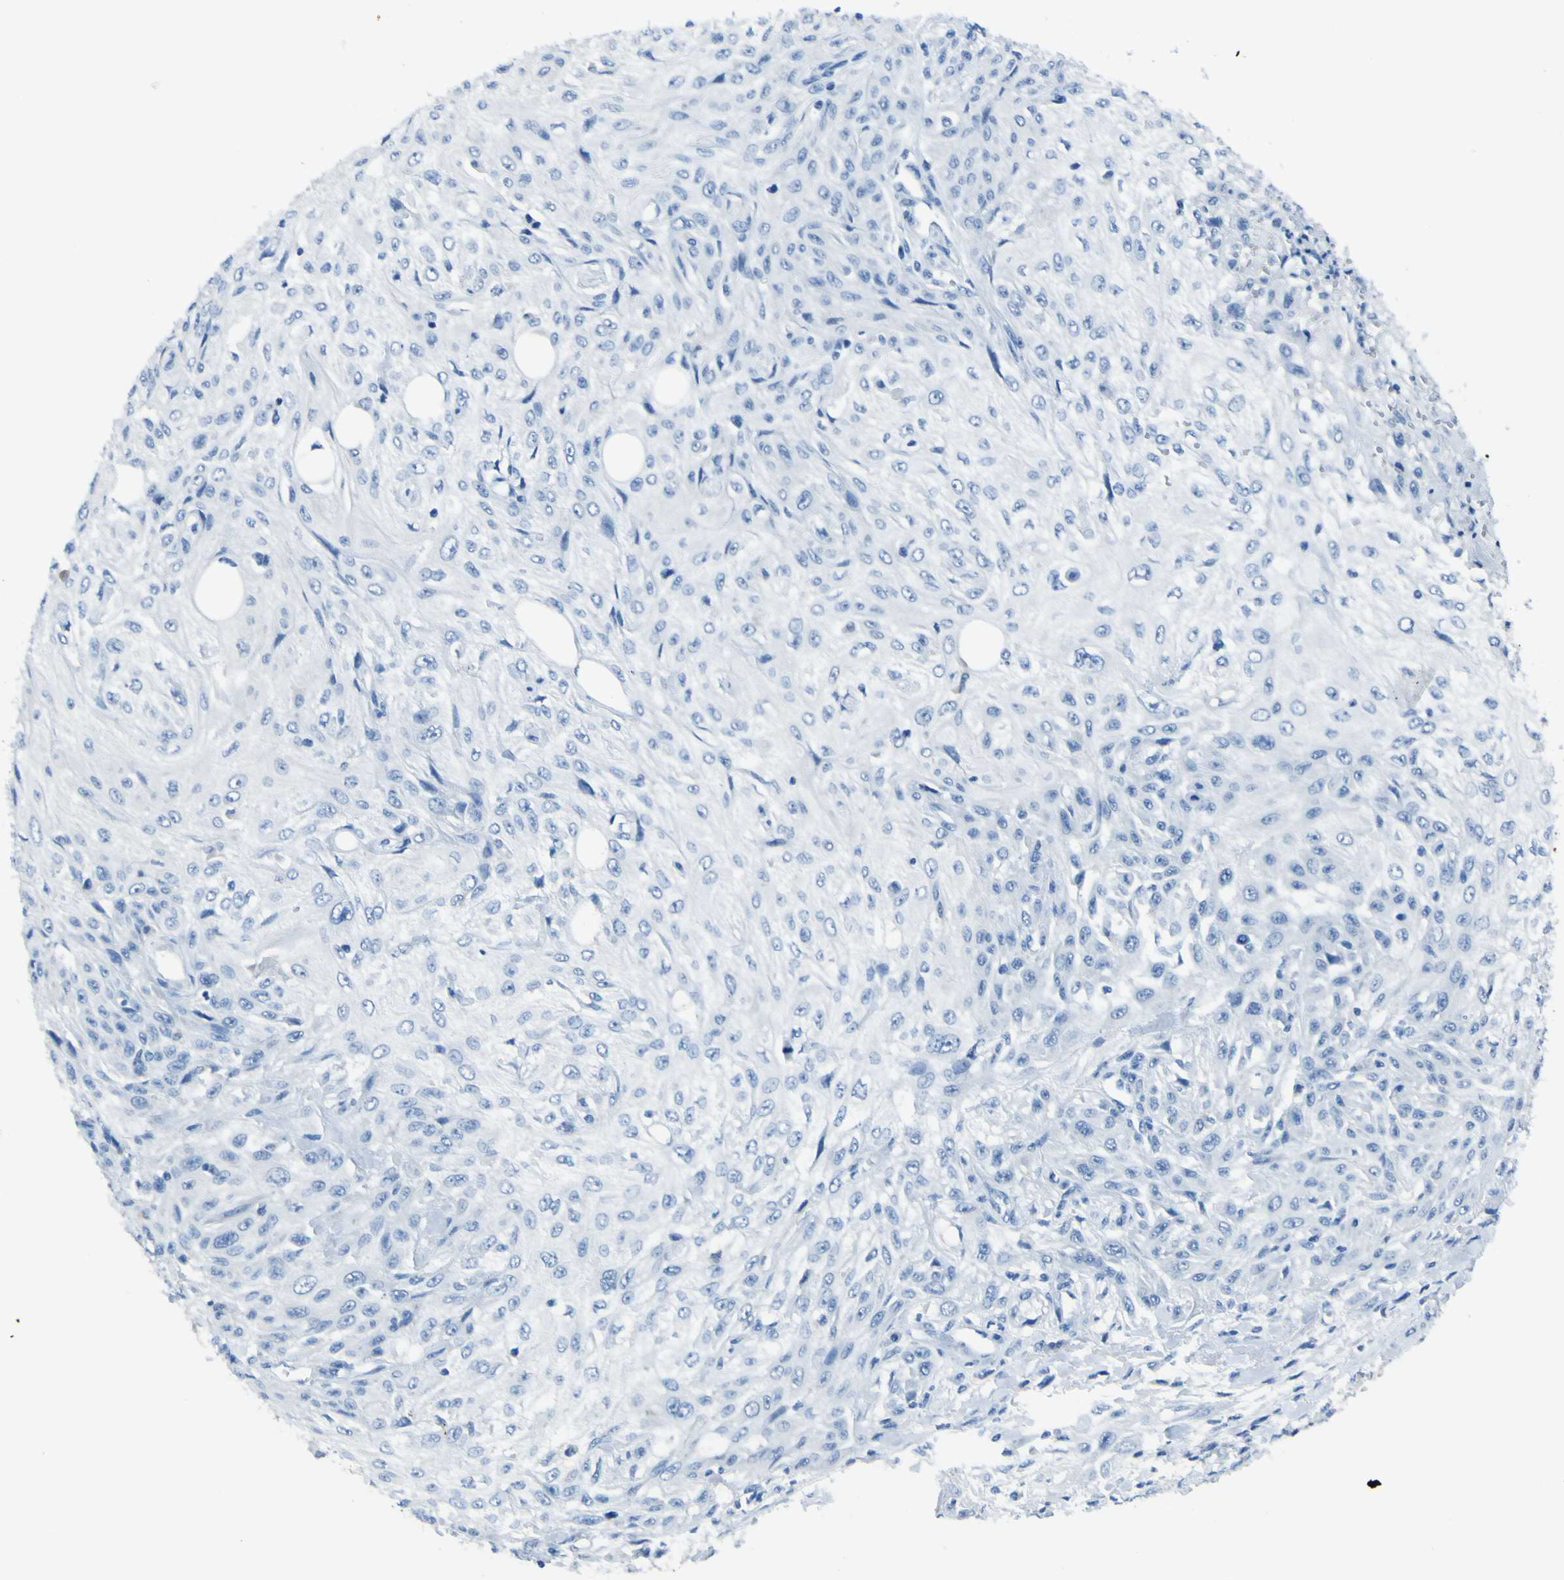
{"staining": {"intensity": "negative", "quantity": "none", "location": "none"}, "tissue": "skin cancer", "cell_type": "Tumor cells", "image_type": "cancer", "snomed": [{"axis": "morphology", "description": "Squamous cell carcinoma, NOS"}, {"axis": "topography", "description": "Skin"}], "caption": "DAB immunohistochemical staining of skin squamous cell carcinoma displays no significant staining in tumor cells. The staining is performed using DAB brown chromogen with nuclei counter-stained in using hematoxylin.", "gene": "PHKG1", "patient": {"sex": "male", "age": 75}}